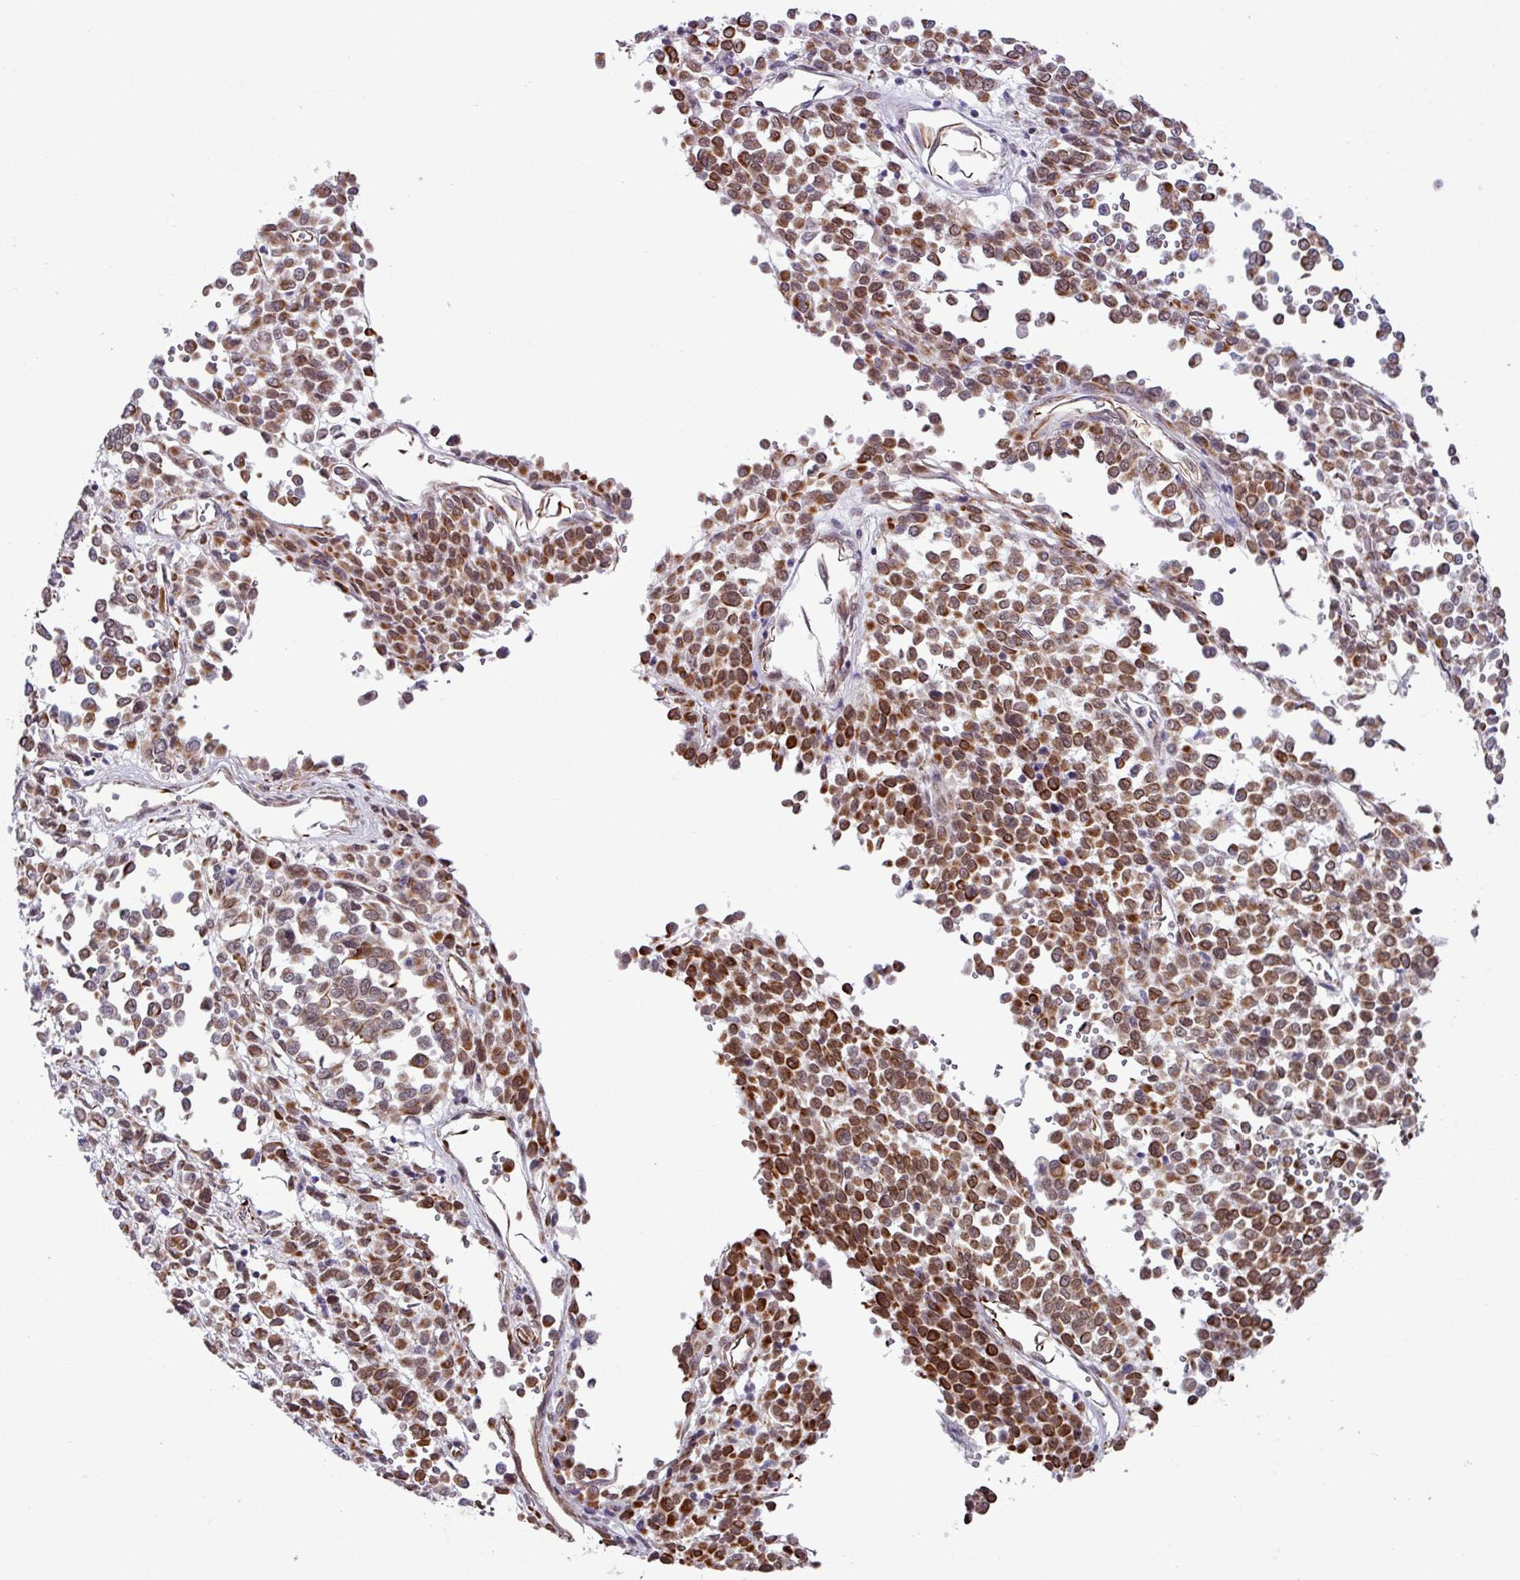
{"staining": {"intensity": "strong", "quantity": ">75%", "location": "cytoplasmic/membranous"}, "tissue": "melanoma", "cell_type": "Tumor cells", "image_type": "cancer", "snomed": [{"axis": "morphology", "description": "Malignant melanoma, Metastatic site"}, {"axis": "topography", "description": "Pancreas"}], "caption": "Immunohistochemical staining of human melanoma shows strong cytoplasmic/membranous protein expression in approximately >75% of tumor cells.", "gene": "CHD3", "patient": {"sex": "female", "age": 30}}